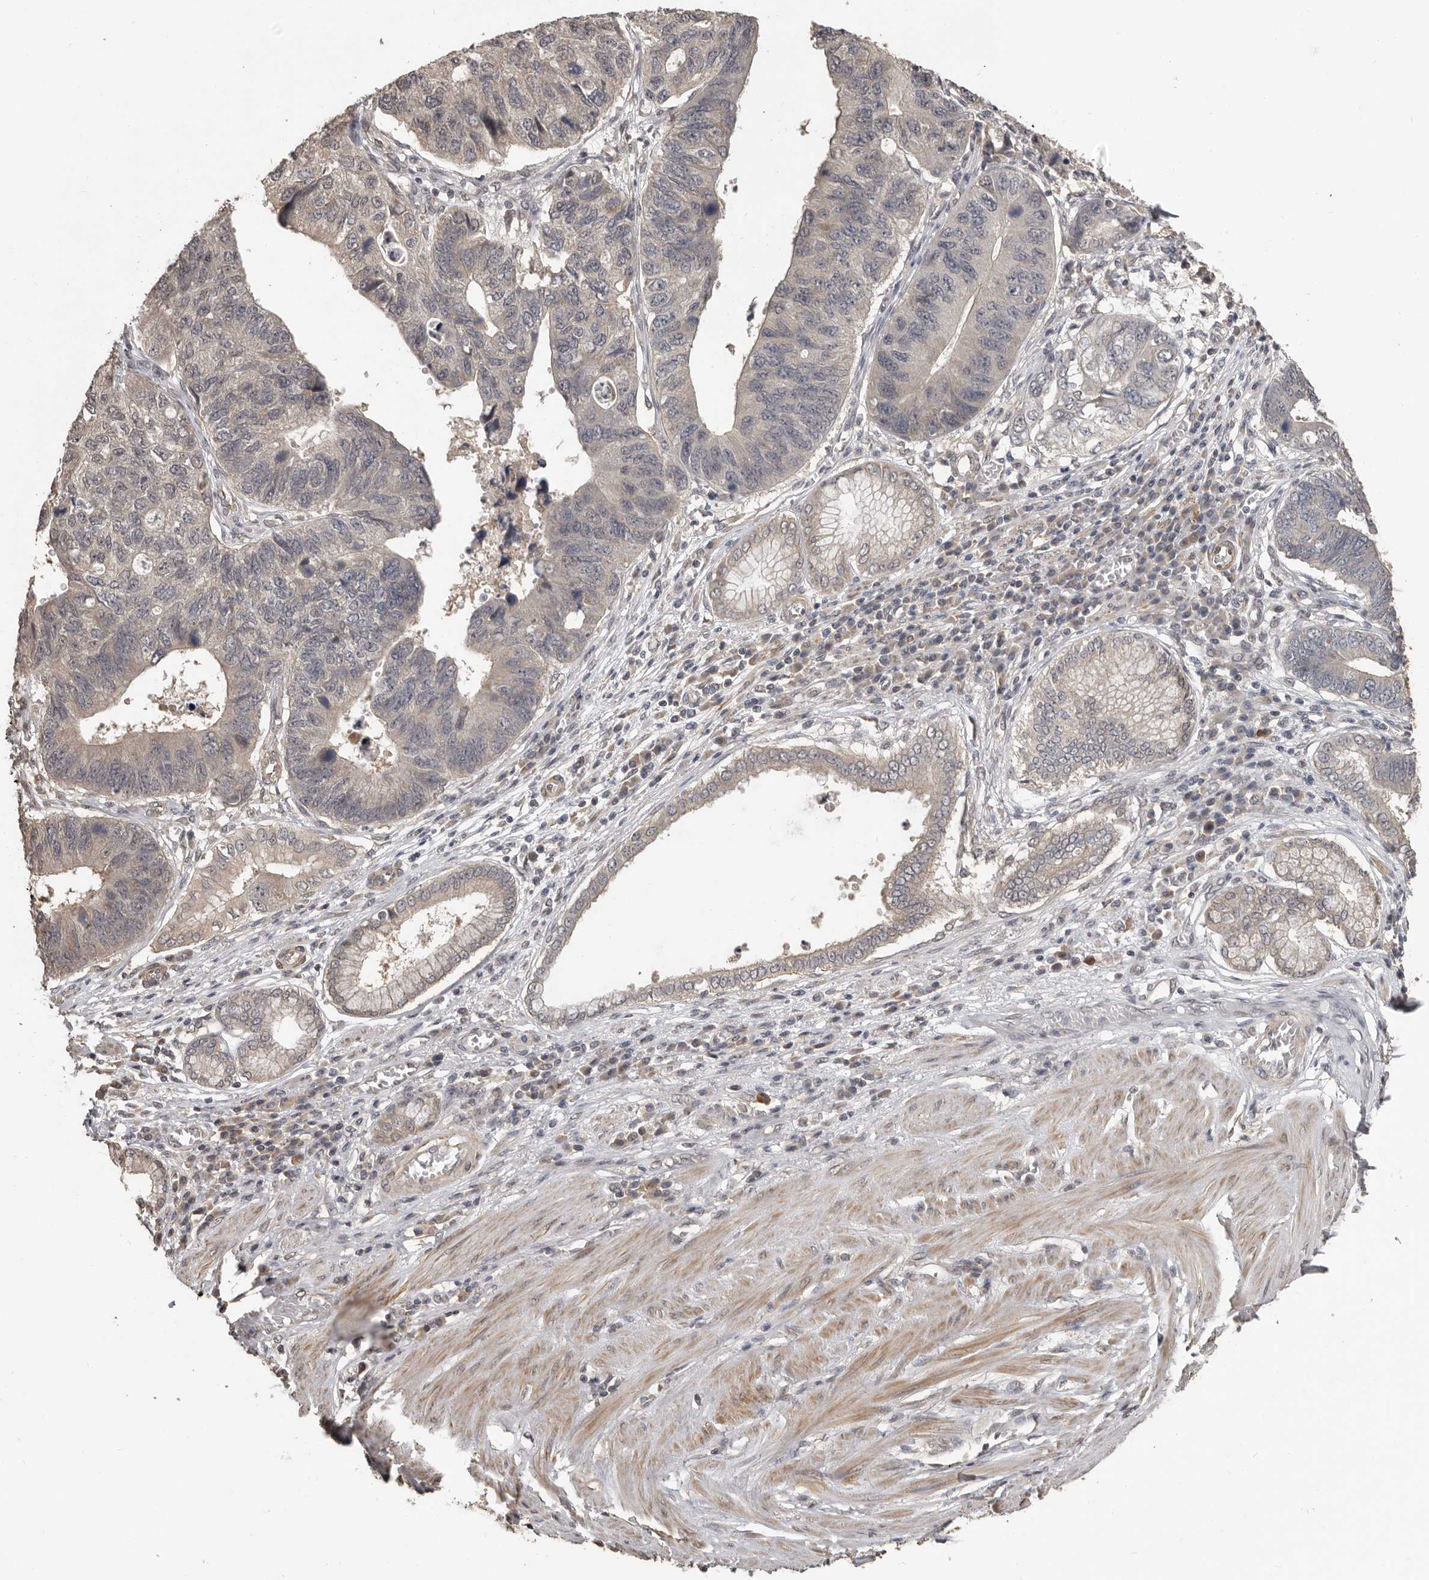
{"staining": {"intensity": "weak", "quantity": "25%-75%", "location": "cytoplasmic/membranous"}, "tissue": "stomach cancer", "cell_type": "Tumor cells", "image_type": "cancer", "snomed": [{"axis": "morphology", "description": "Adenocarcinoma, NOS"}, {"axis": "topography", "description": "Stomach"}], "caption": "A low amount of weak cytoplasmic/membranous positivity is identified in approximately 25%-75% of tumor cells in stomach adenocarcinoma tissue.", "gene": "ZFP14", "patient": {"sex": "male", "age": 59}}